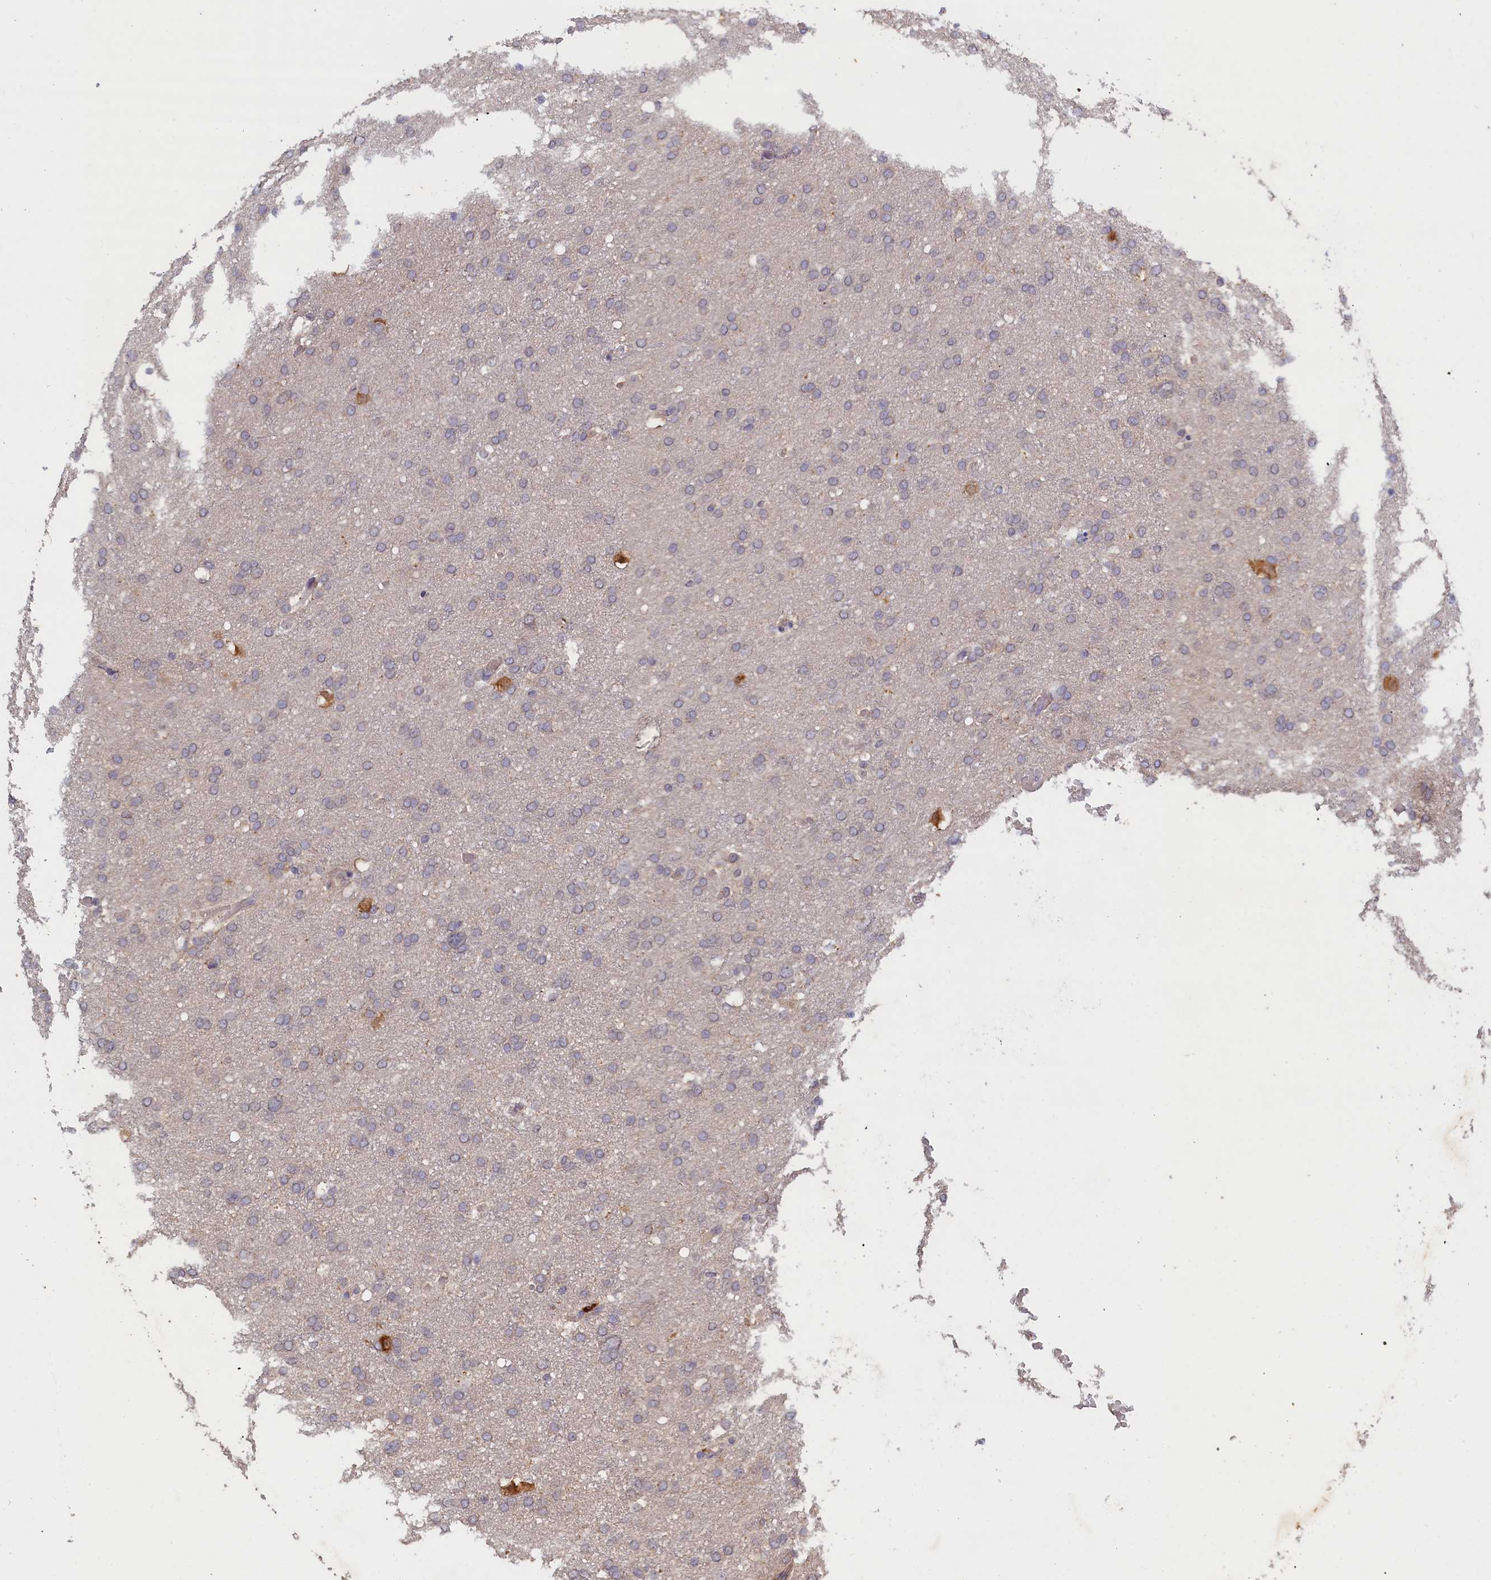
{"staining": {"intensity": "negative", "quantity": "none", "location": "none"}, "tissue": "glioma", "cell_type": "Tumor cells", "image_type": "cancer", "snomed": [{"axis": "morphology", "description": "Glioma, malignant, High grade"}, {"axis": "topography", "description": "Cerebral cortex"}], "caption": "IHC histopathology image of neoplastic tissue: human glioma stained with DAB reveals no significant protein expression in tumor cells.", "gene": "CELF5", "patient": {"sex": "female", "age": 36}}